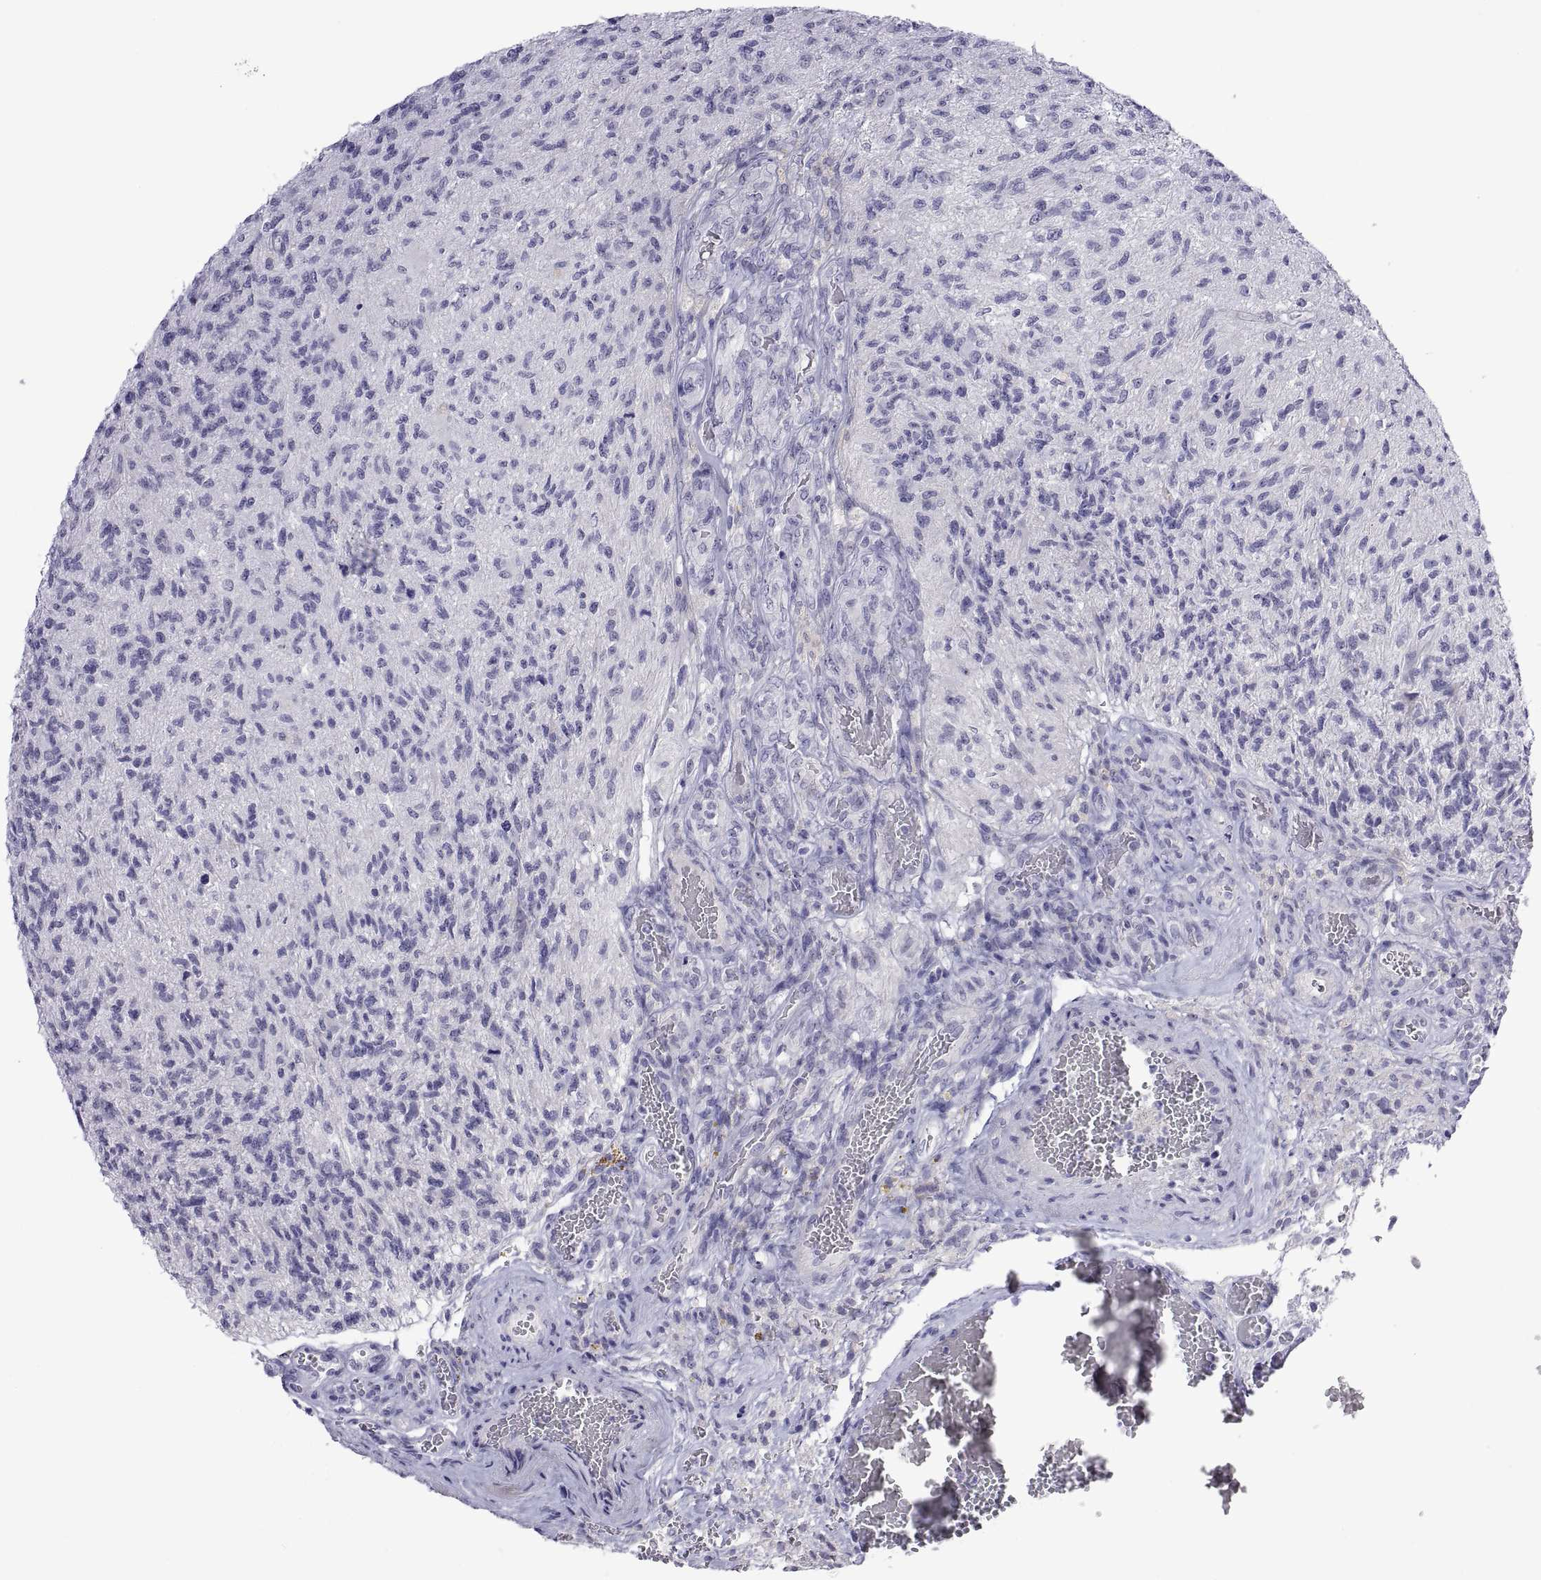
{"staining": {"intensity": "negative", "quantity": "none", "location": "none"}, "tissue": "glioma", "cell_type": "Tumor cells", "image_type": "cancer", "snomed": [{"axis": "morphology", "description": "Glioma, malignant, High grade"}, {"axis": "topography", "description": "Brain"}], "caption": "DAB immunohistochemical staining of glioma demonstrates no significant positivity in tumor cells. The staining is performed using DAB (3,3'-diaminobenzidine) brown chromogen with nuclei counter-stained in using hematoxylin.", "gene": "VSX2", "patient": {"sex": "male", "age": 56}}